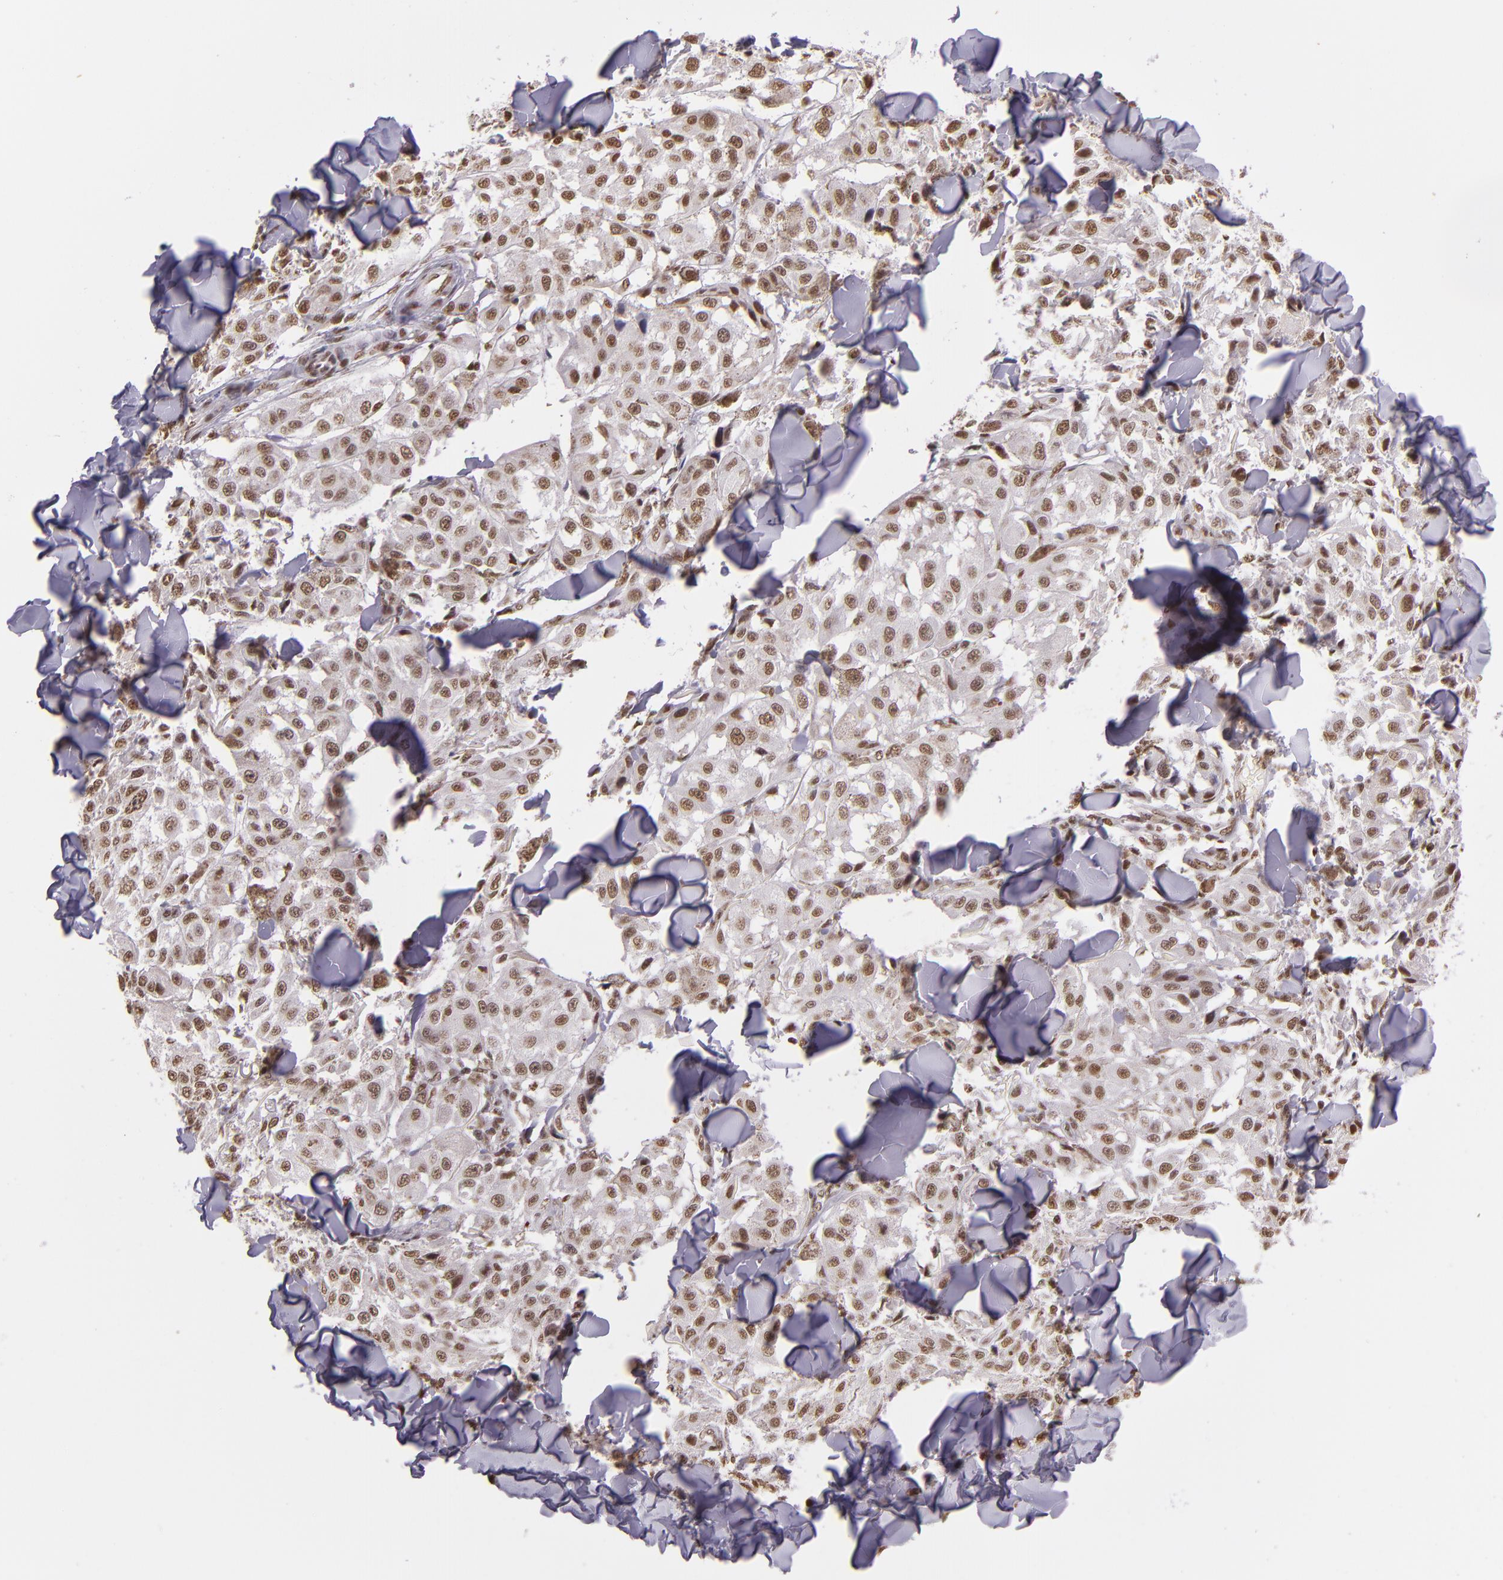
{"staining": {"intensity": "moderate", "quantity": ">75%", "location": "nuclear"}, "tissue": "melanoma", "cell_type": "Tumor cells", "image_type": "cancer", "snomed": [{"axis": "morphology", "description": "Malignant melanoma, NOS"}, {"axis": "topography", "description": "Skin"}], "caption": "Protein expression analysis of human malignant melanoma reveals moderate nuclear positivity in about >75% of tumor cells.", "gene": "USF1", "patient": {"sex": "female", "age": 64}}